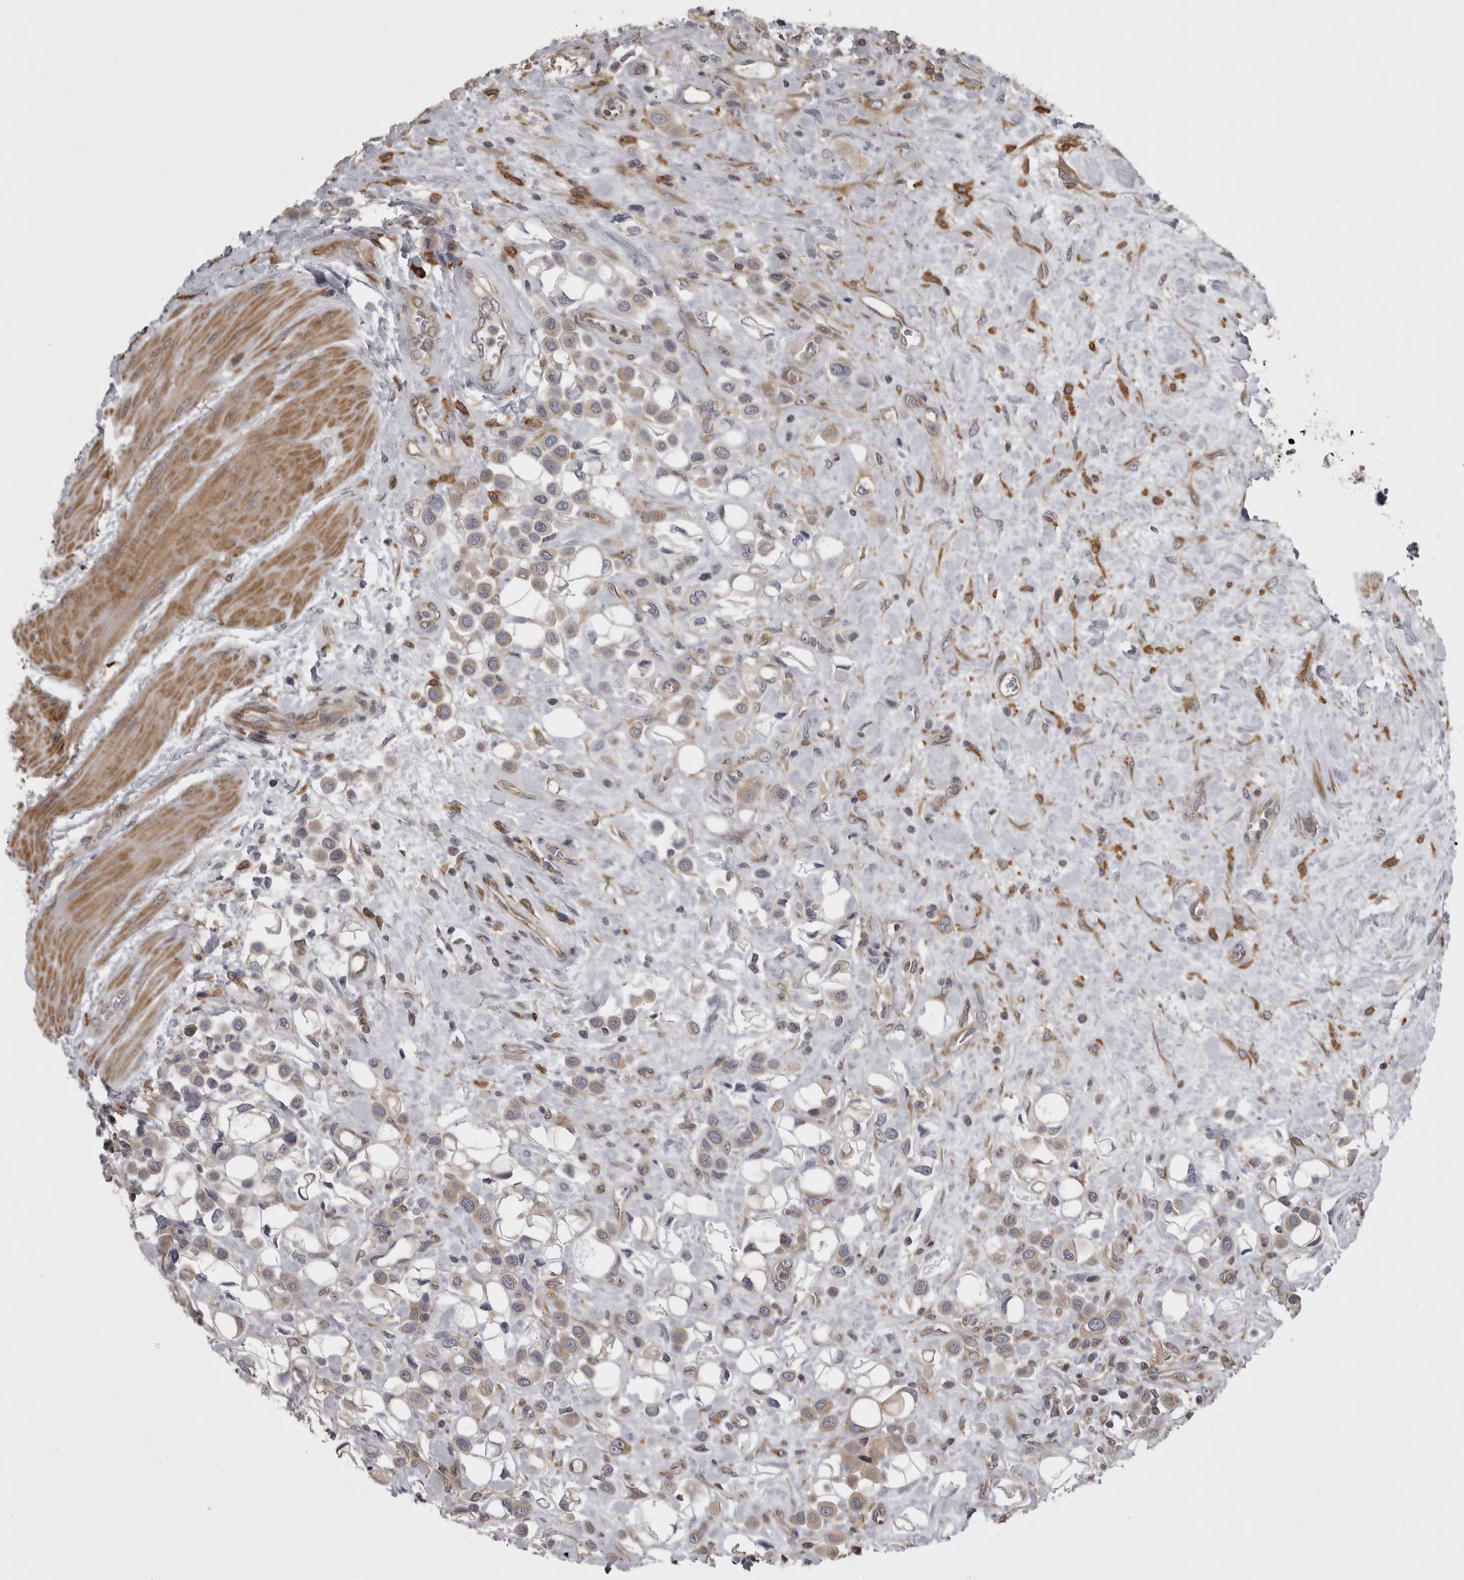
{"staining": {"intensity": "weak", "quantity": ">75%", "location": "cytoplasmic/membranous"}, "tissue": "urothelial cancer", "cell_type": "Tumor cells", "image_type": "cancer", "snomed": [{"axis": "morphology", "description": "Urothelial carcinoma, High grade"}, {"axis": "topography", "description": "Urinary bladder"}], "caption": "This is a micrograph of immunohistochemistry staining of urothelial carcinoma (high-grade), which shows weak positivity in the cytoplasmic/membranous of tumor cells.", "gene": "ZNRF1", "patient": {"sex": "male", "age": 50}}